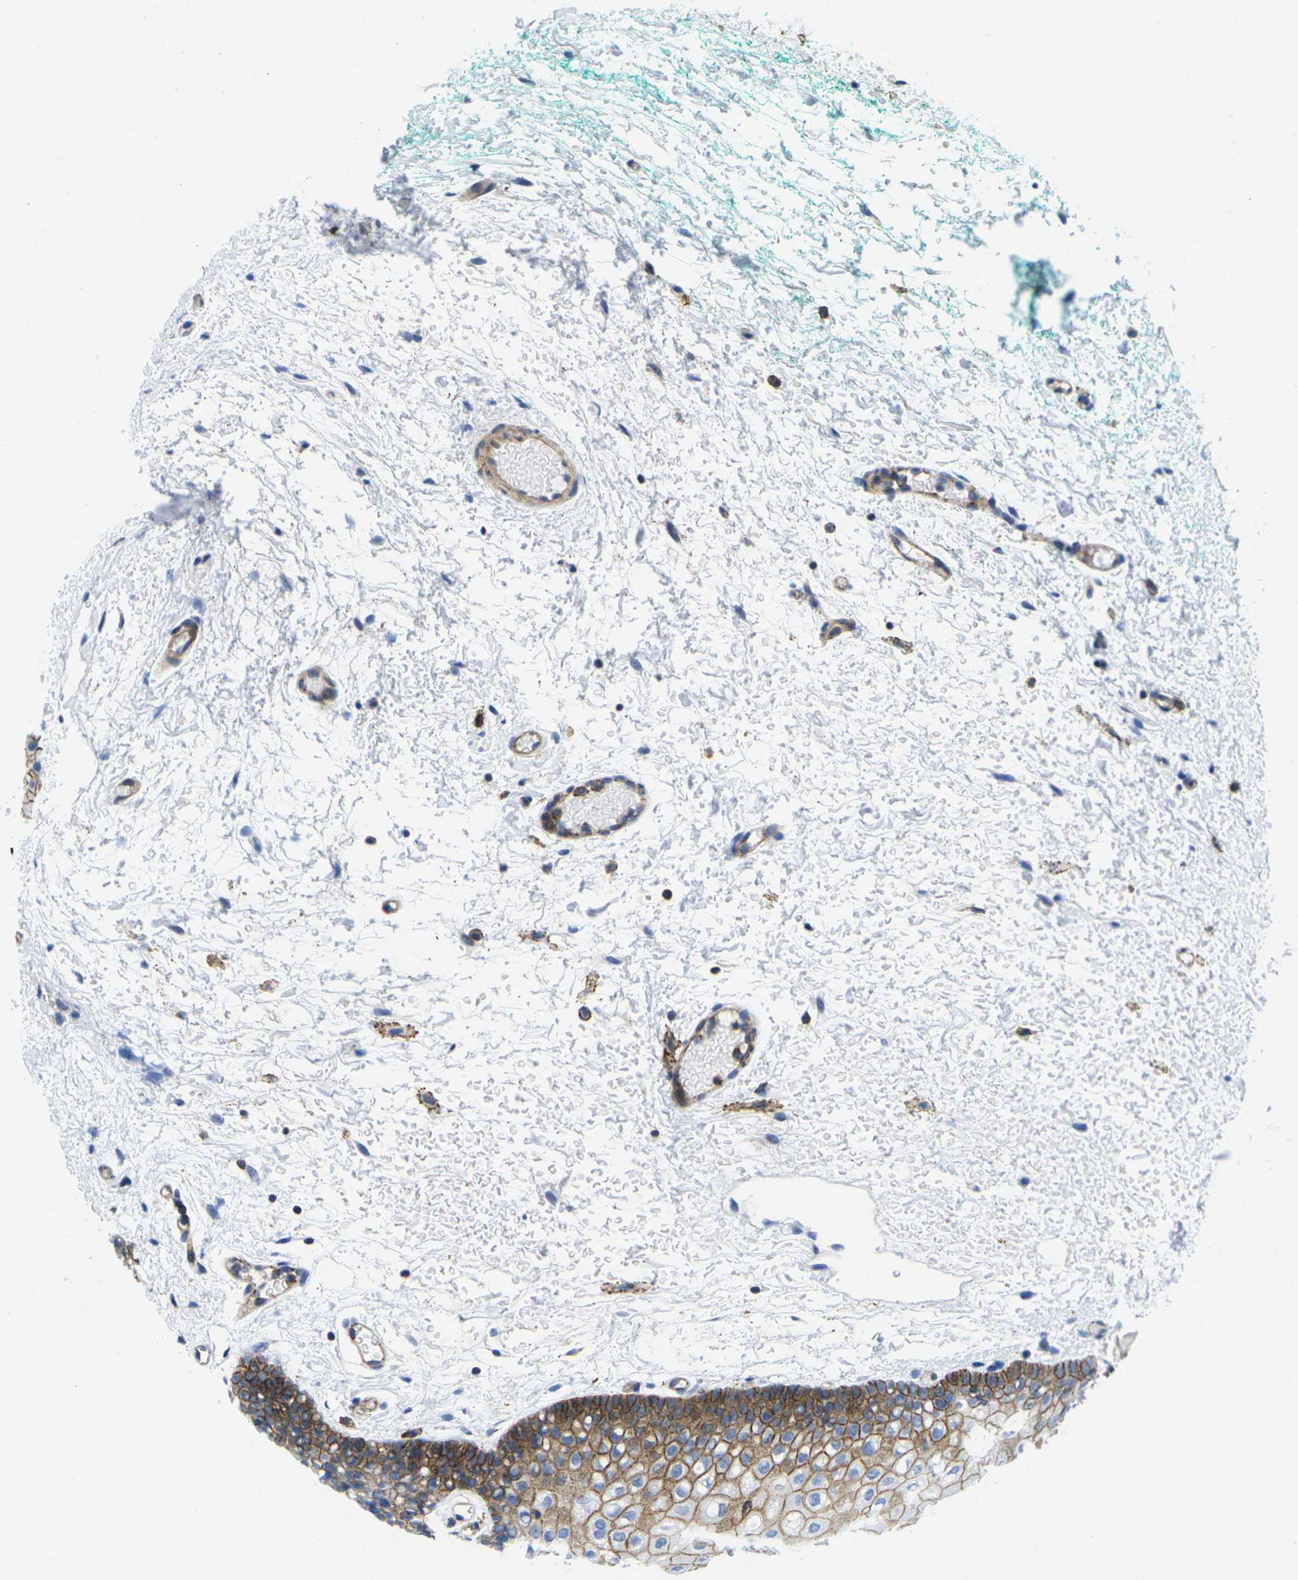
{"staining": {"intensity": "moderate", "quantity": ">75%", "location": "cytoplasmic/membranous"}, "tissue": "oral mucosa", "cell_type": "Squamous epithelial cells", "image_type": "normal", "snomed": [{"axis": "morphology", "description": "Normal tissue, NOS"}, {"axis": "morphology", "description": "Squamous cell carcinoma, NOS"}, {"axis": "topography", "description": "Oral tissue"}, {"axis": "topography", "description": "Salivary gland"}, {"axis": "topography", "description": "Head-Neck"}], "caption": "An immunohistochemistry (IHC) micrograph of unremarkable tissue is shown. Protein staining in brown highlights moderate cytoplasmic/membranous positivity in oral mucosa within squamous epithelial cells. (Stains: DAB (3,3'-diaminobenzidine) in brown, nuclei in blue, Microscopy: brightfield microscopy at high magnification).", "gene": "IQGAP1", "patient": {"sex": "female", "age": 62}}